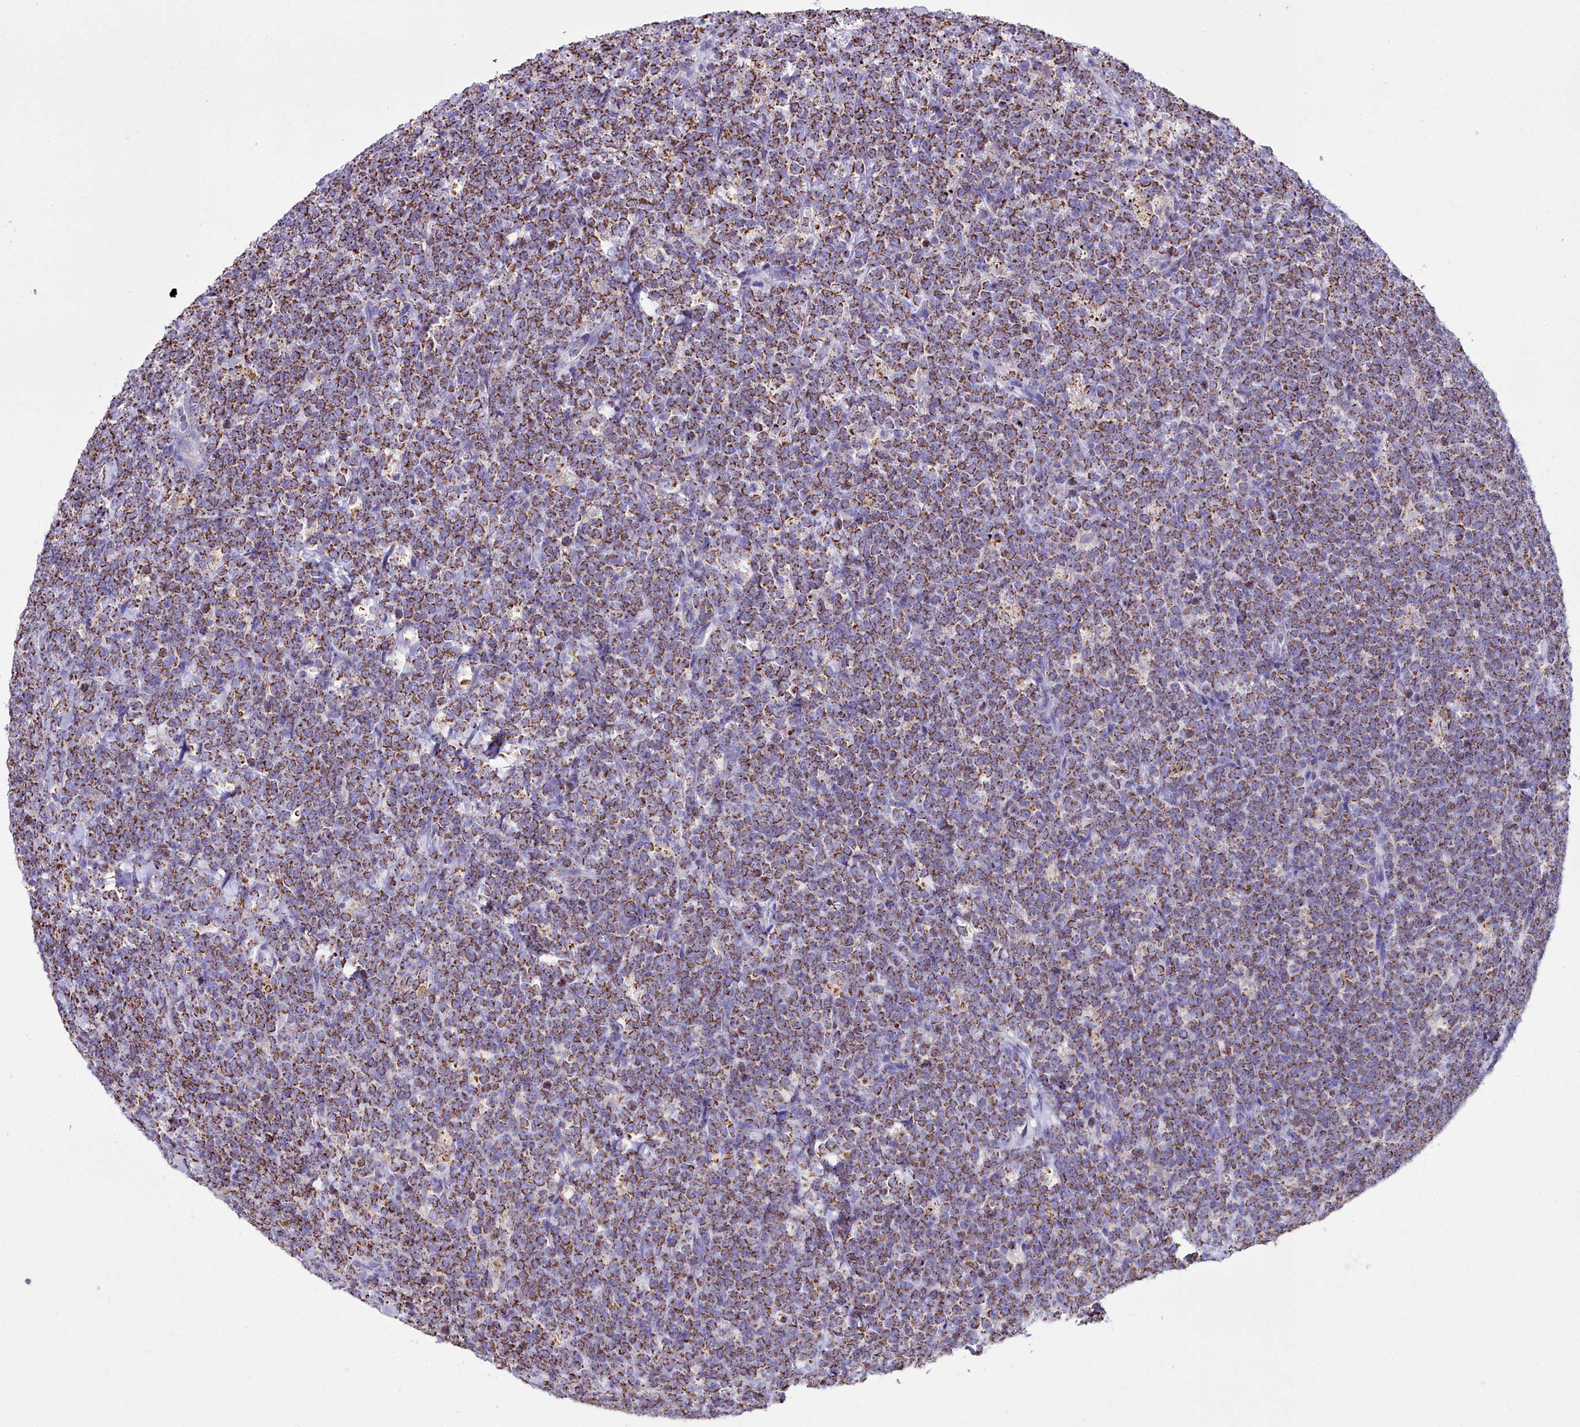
{"staining": {"intensity": "moderate", "quantity": ">75%", "location": "cytoplasmic/membranous"}, "tissue": "lymphoma", "cell_type": "Tumor cells", "image_type": "cancer", "snomed": [{"axis": "morphology", "description": "Malignant lymphoma, non-Hodgkin's type, High grade"}, {"axis": "topography", "description": "Small intestine"}], "caption": "A brown stain highlights moderate cytoplasmic/membranous staining of a protein in lymphoma tumor cells.", "gene": "WDFY3", "patient": {"sex": "male", "age": 8}}